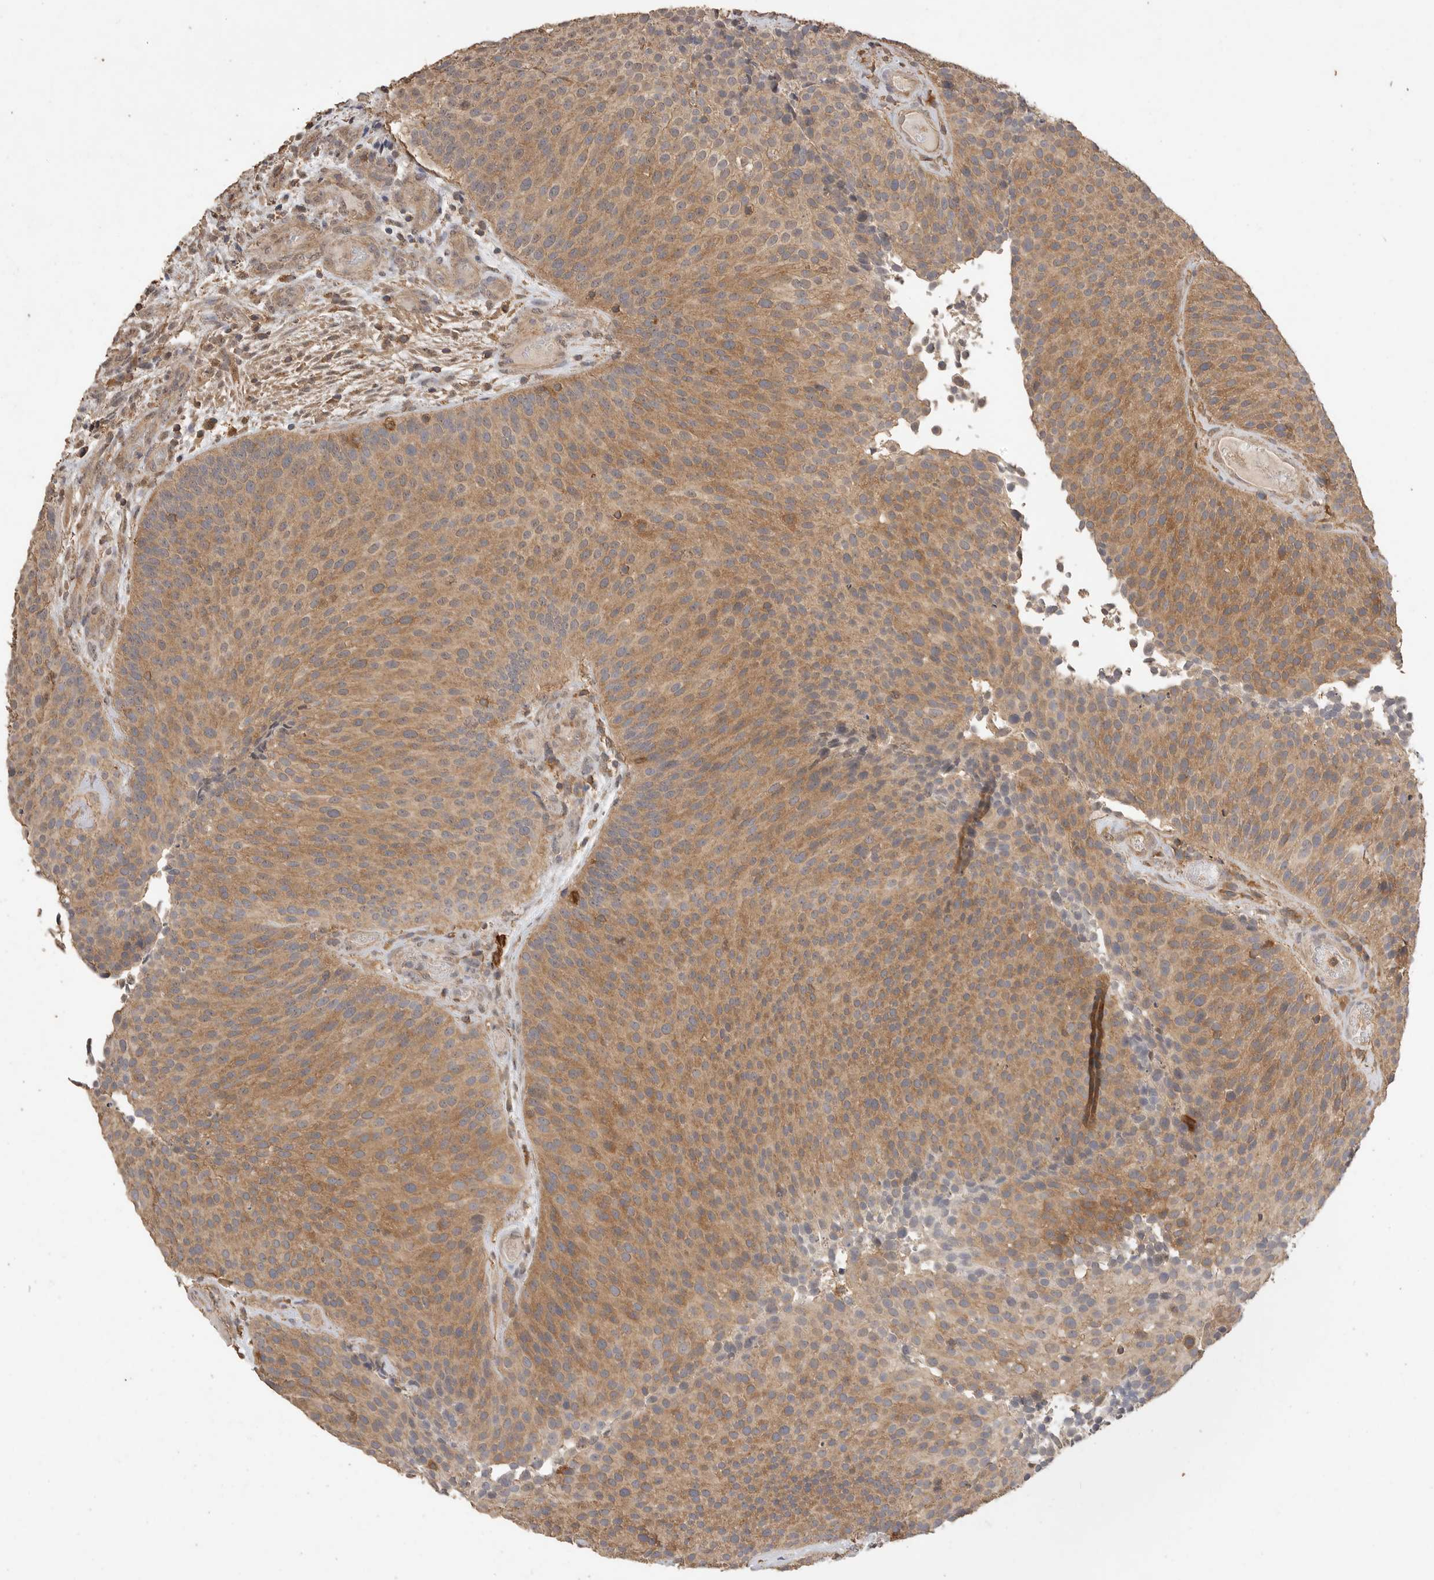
{"staining": {"intensity": "moderate", "quantity": ">75%", "location": "cytoplasmic/membranous"}, "tissue": "urothelial cancer", "cell_type": "Tumor cells", "image_type": "cancer", "snomed": [{"axis": "morphology", "description": "Urothelial carcinoma, Low grade"}, {"axis": "topography", "description": "Urinary bladder"}], "caption": "High-magnification brightfield microscopy of urothelial carcinoma (low-grade) stained with DAB (3,3'-diaminobenzidine) (brown) and counterstained with hematoxylin (blue). tumor cells exhibit moderate cytoplasmic/membranous positivity is appreciated in about>75% of cells.", "gene": "MAP2K1", "patient": {"sex": "male", "age": 86}}